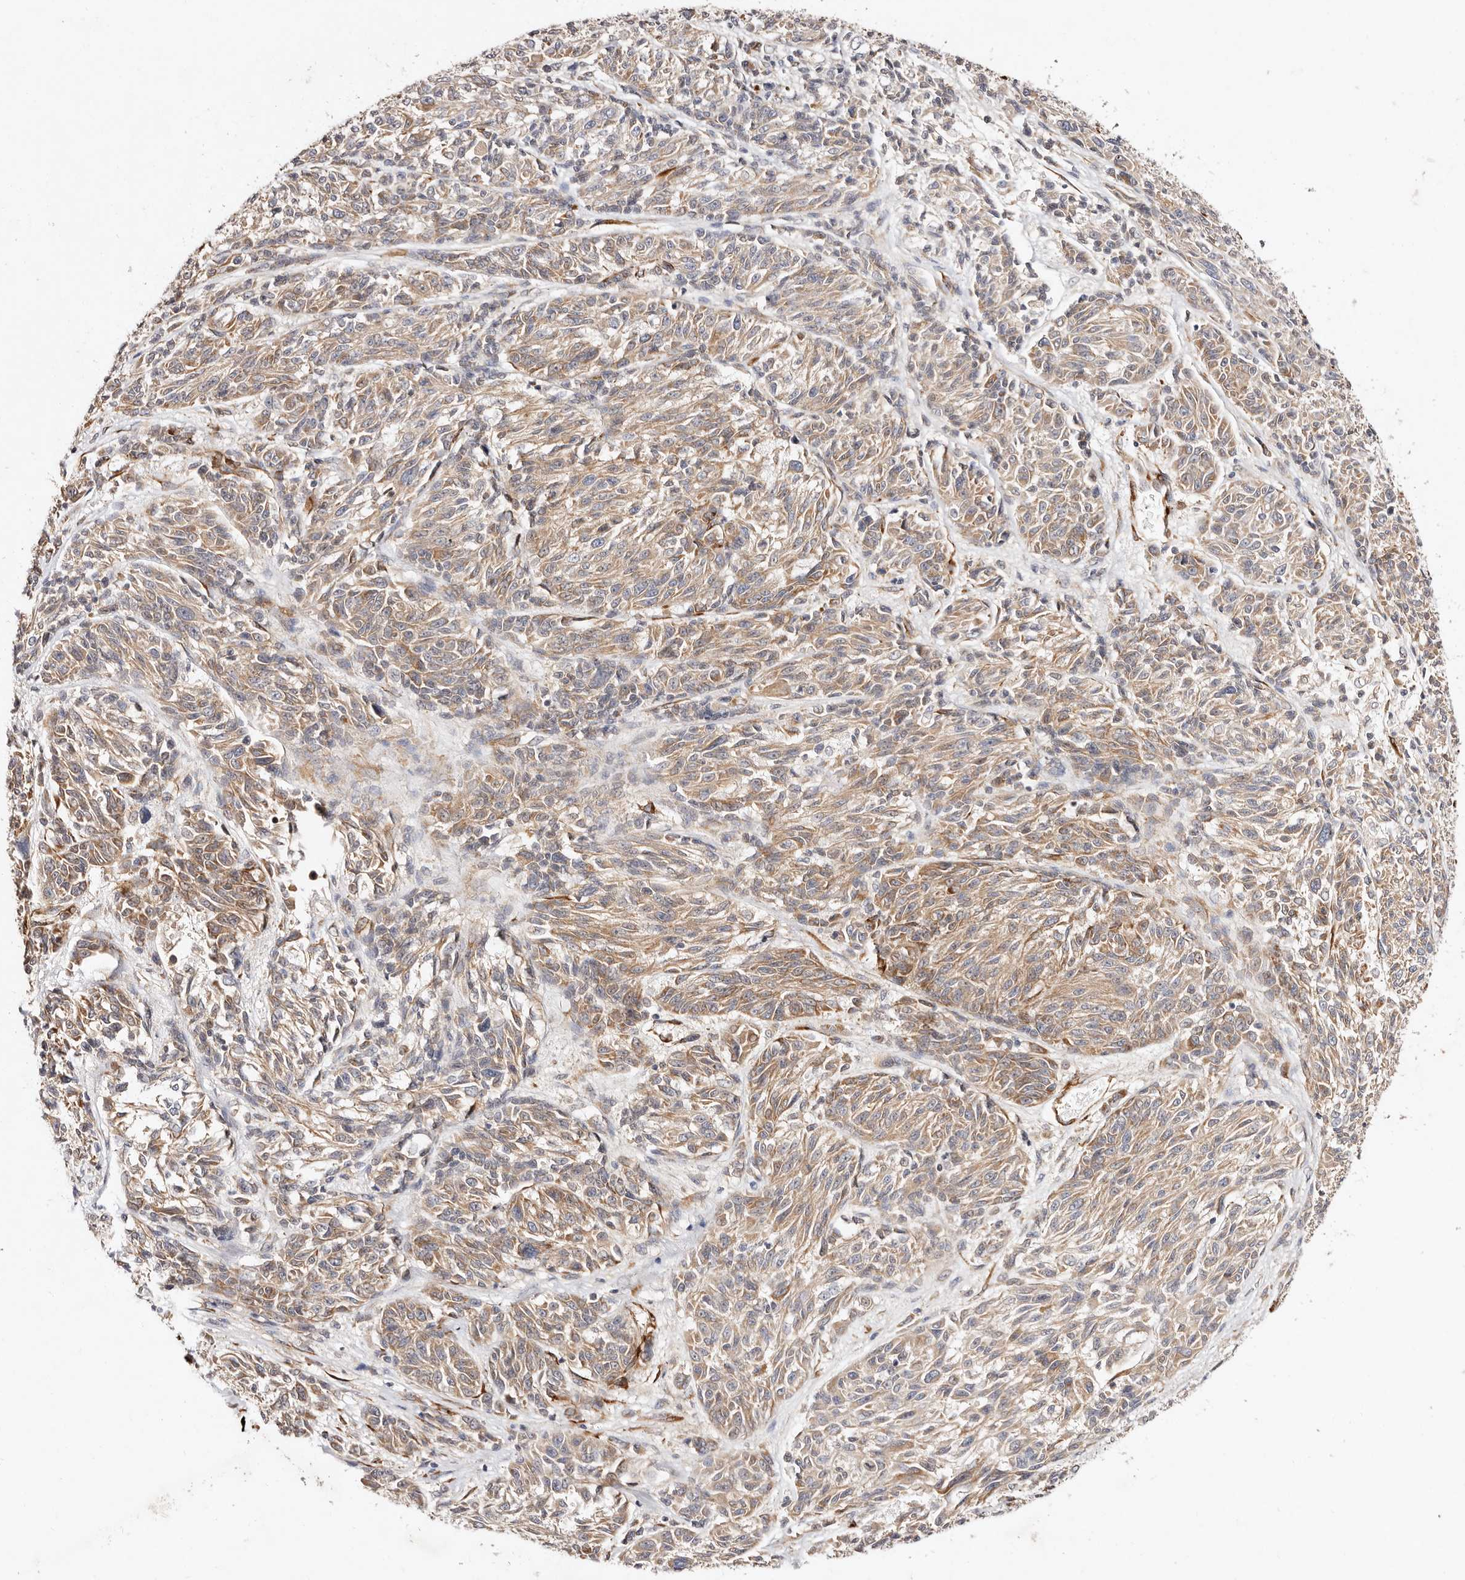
{"staining": {"intensity": "moderate", "quantity": ">75%", "location": "cytoplasmic/membranous"}, "tissue": "melanoma", "cell_type": "Tumor cells", "image_type": "cancer", "snomed": [{"axis": "morphology", "description": "Malignant melanoma, NOS"}, {"axis": "topography", "description": "Skin"}], "caption": "Immunohistochemistry (IHC) staining of melanoma, which shows medium levels of moderate cytoplasmic/membranous positivity in about >75% of tumor cells indicating moderate cytoplasmic/membranous protein positivity. The staining was performed using DAB (3,3'-diaminobenzidine) (brown) for protein detection and nuclei were counterstained in hematoxylin (blue).", "gene": "SERPINH1", "patient": {"sex": "male", "age": 53}}